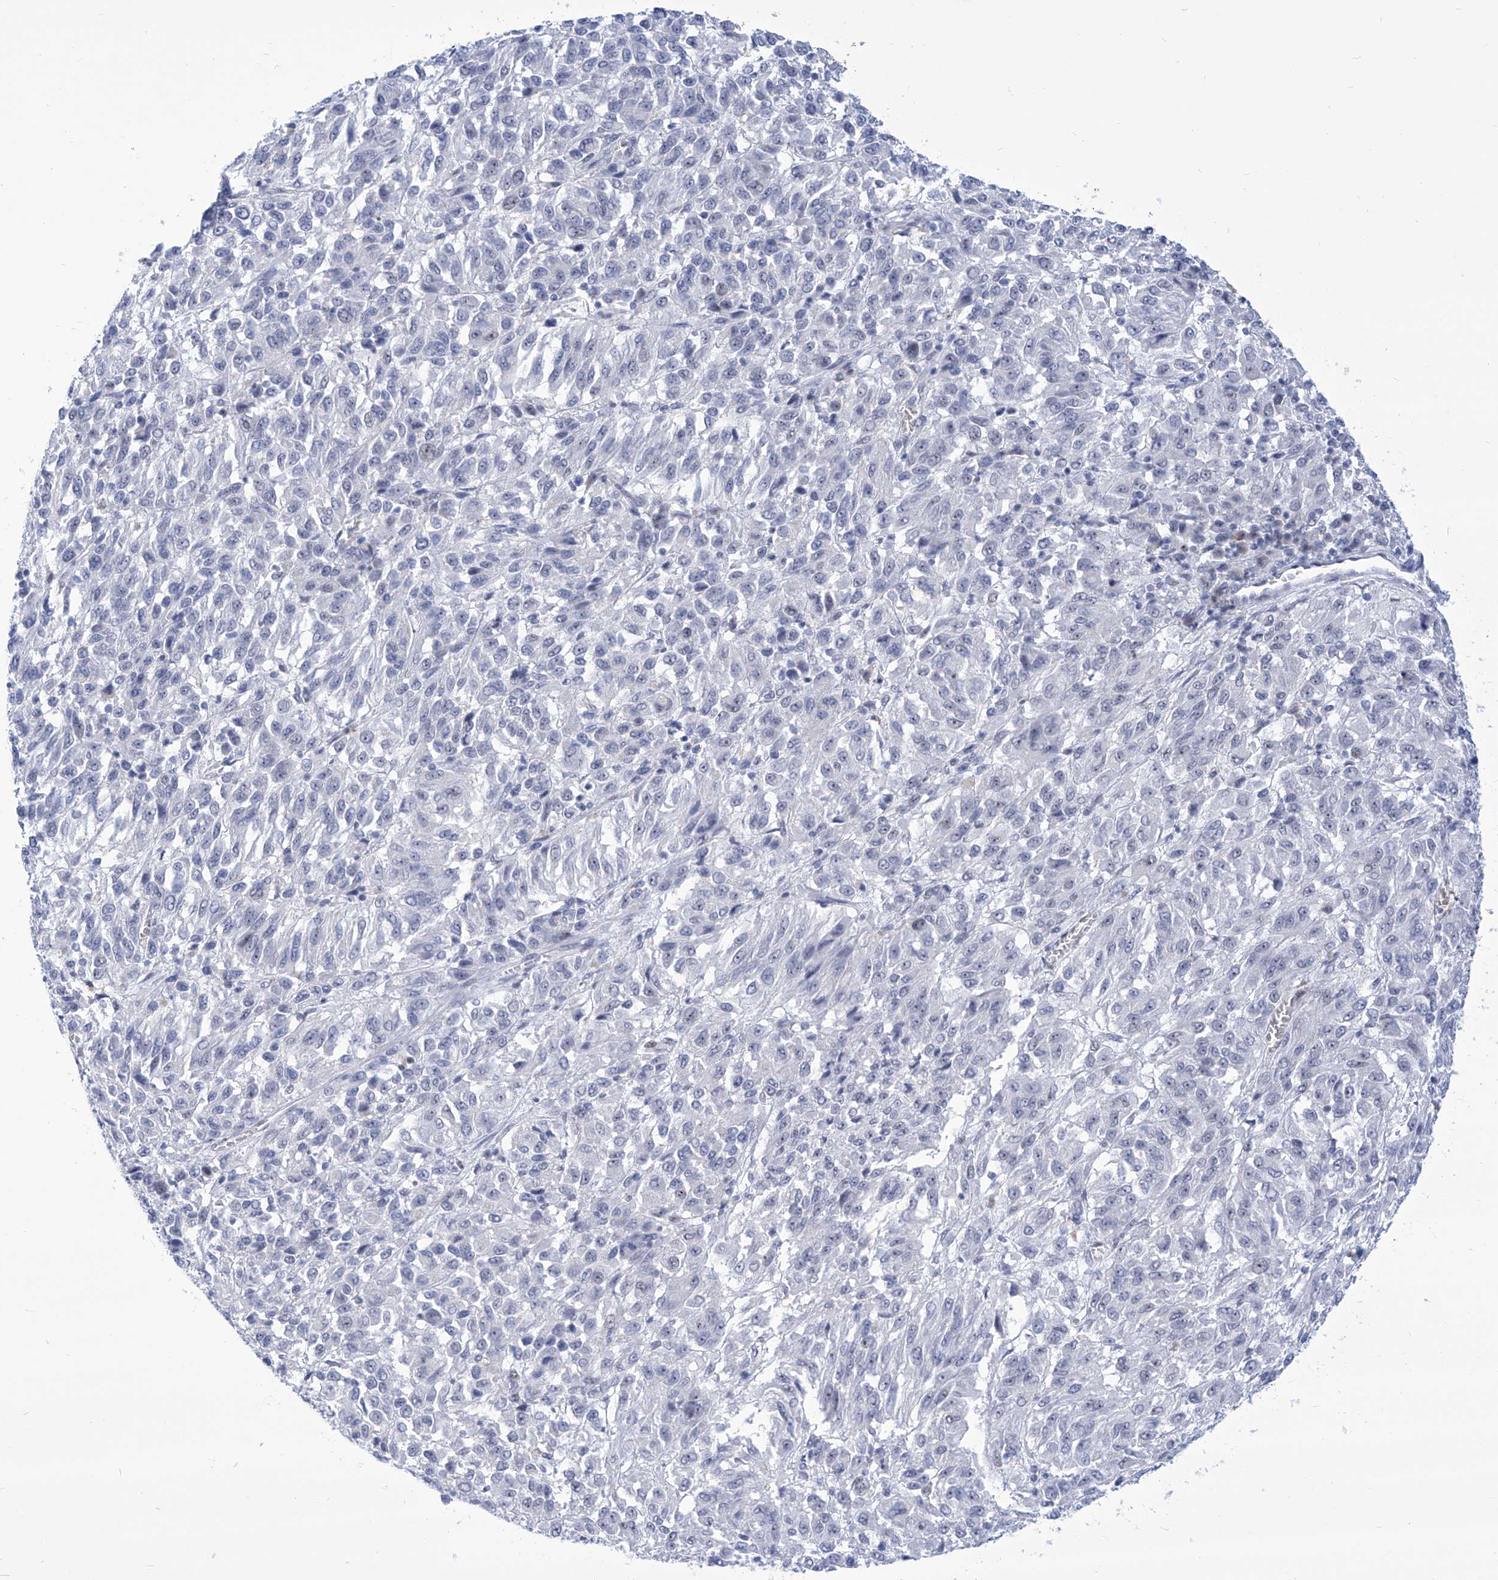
{"staining": {"intensity": "negative", "quantity": "none", "location": "none"}, "tissue": "melanoma", "cell_type": "Tumor cells", "image_type": "cancer", "snomed": [{"axis": "morphology", "description": "Malignant melanoma, Metastatic site"}, {"axis": "topography", "description": "Lung"}], "caption": "Immunohistochemical staining of melanoma shows no significant positivity in tumor cells.", "gene": "SART1", "patient": {"sex": "male", "age": 64}}